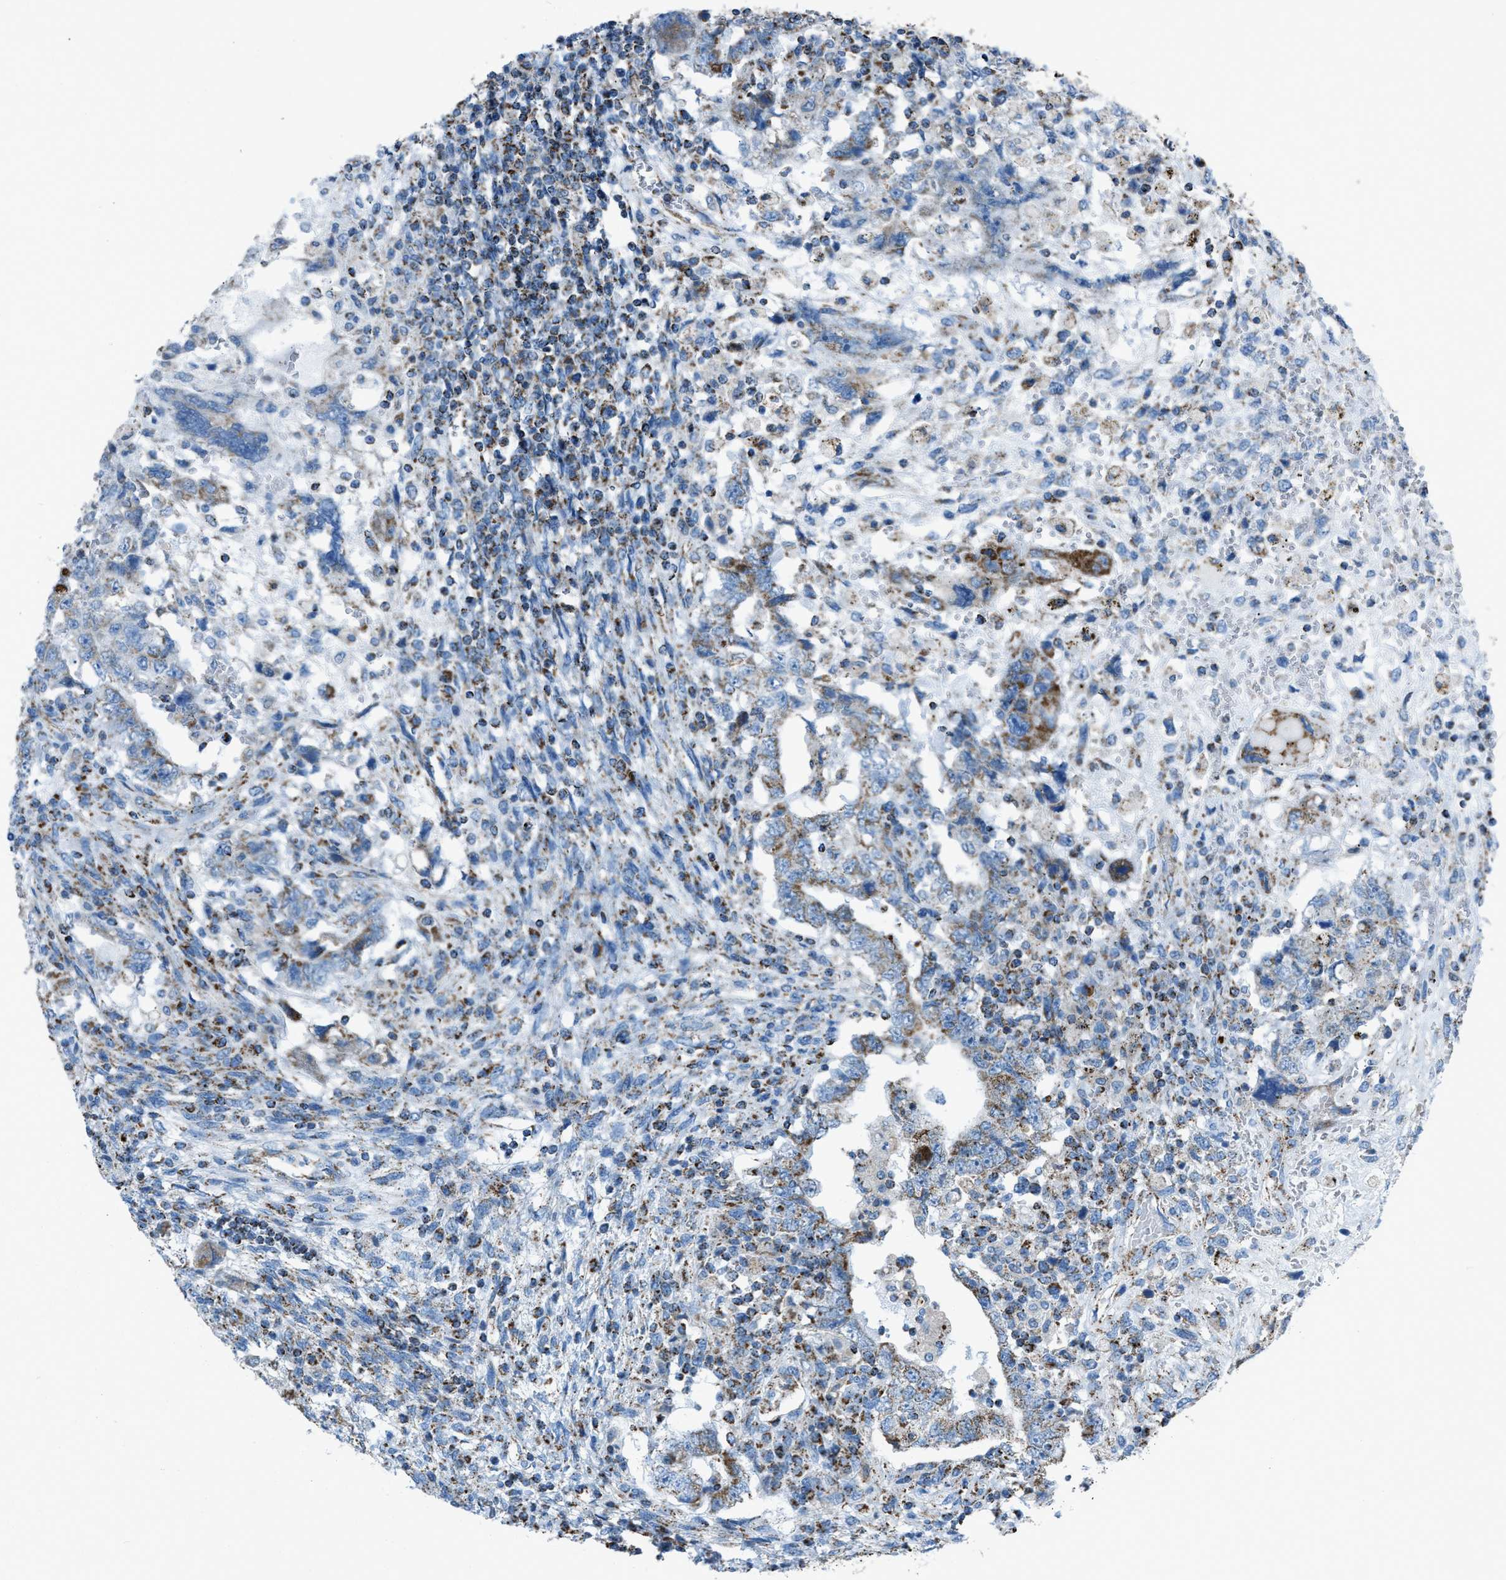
{"staining": {"intensity": "moderate", "quantity": "25%-75%", "location": "cytoplasmic/membranous"}, "tissue": "testis cancer", "cell_type": "Tumor cells", "image_type": "cancer", "snomed": [{"axis": "morphology", "description": "Carcinoma, Embryonal, NOS"}, {"axis": "topography", "description": "Testis"}], "caption": "DAB (3,3'-diaminobenzidine) immunohistochemical staining of human testis cancer (embryonal carcinoma) exhibits moderate cytoplasmic/membranous protein positivity in about 25%-75% of tumor cells. The protein of interest is stained brown, and the nuclei are stained in blue (DAB (3,3'-diaminobenzidine) IHC with brightfield microscopy, high magnification).", "gene": "MDH2", "patient": {"sex": "male", "age": 26}}